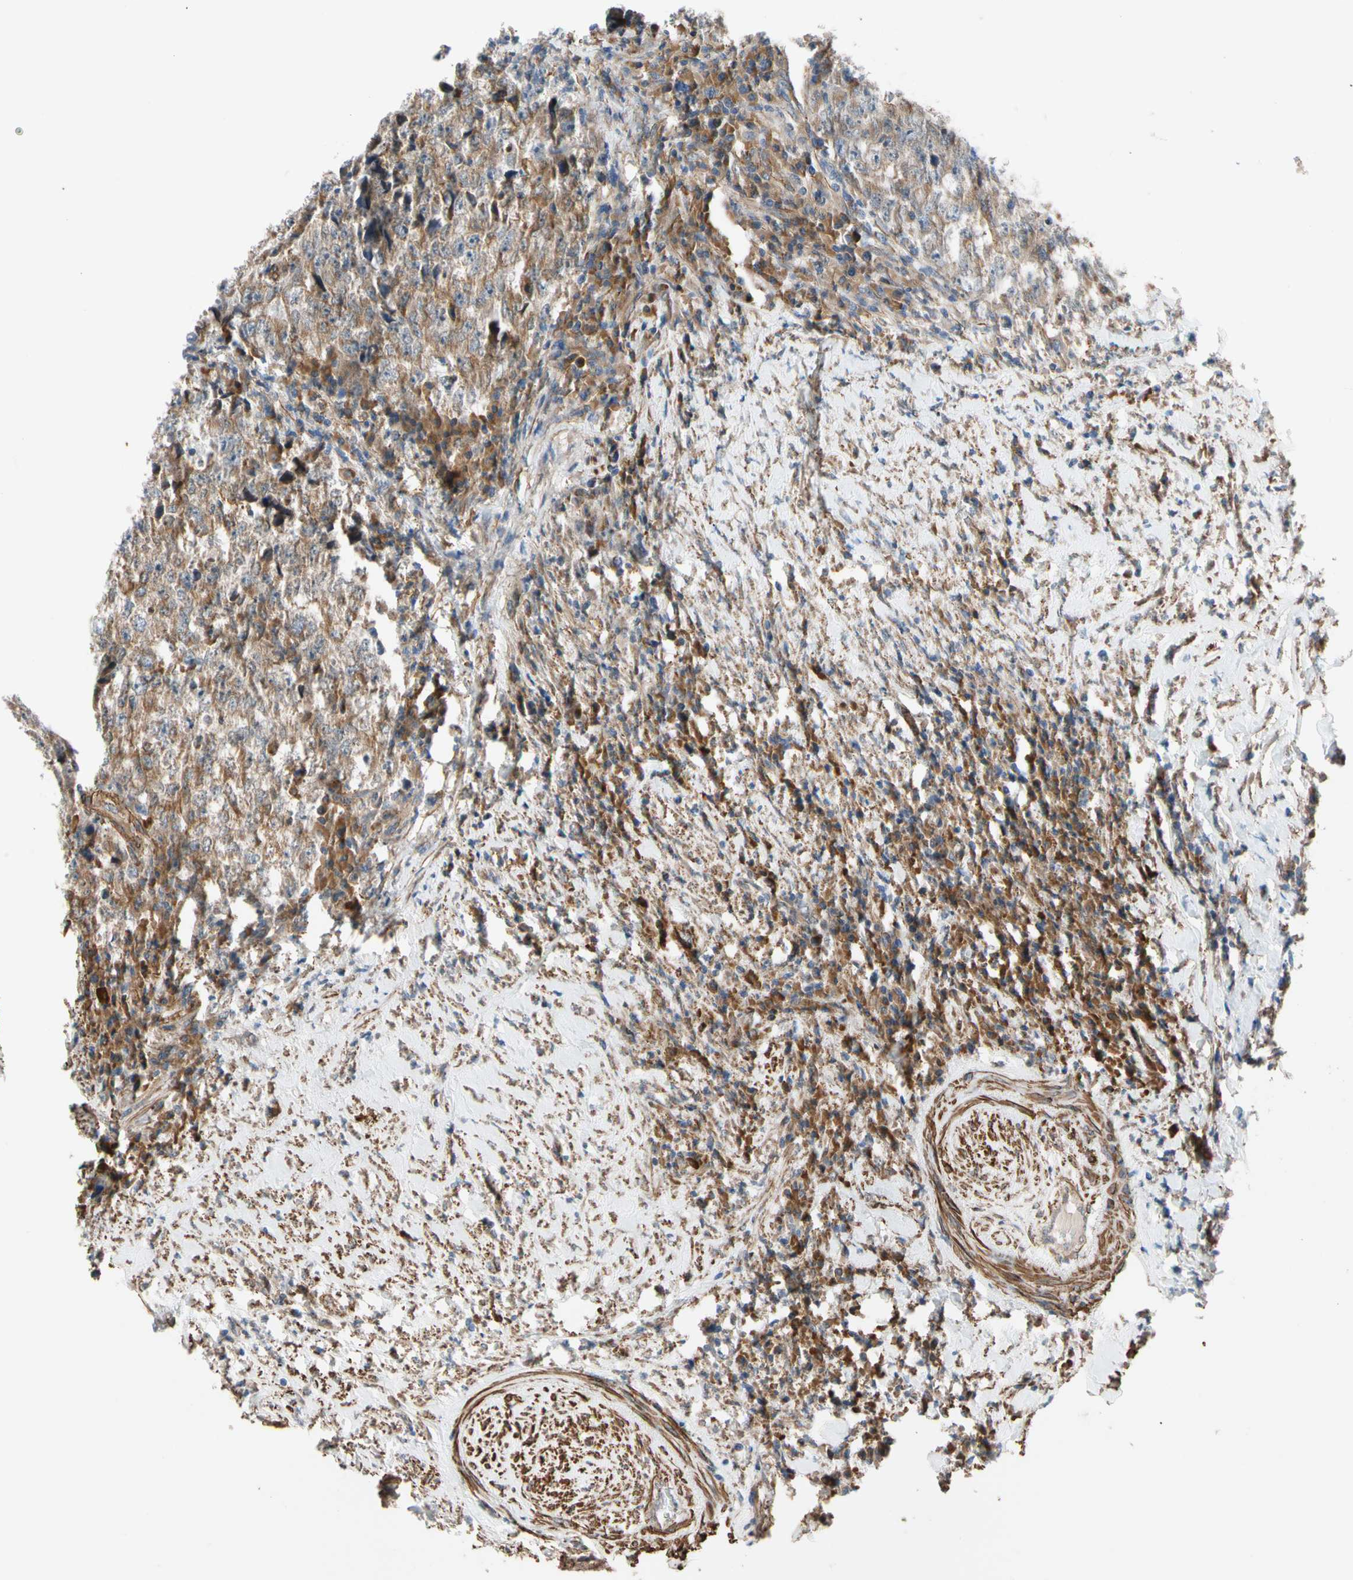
{"staining": {"intensity": "moderate", "quantity": ">75%", "location": "cytoplasmic/membranous"}, "tissue": "testis cancer", "cell_type": "Tumor cells", "image_type": "cancer", "snomed": [{"axis": "morphology", "description": "Necrosis, NOS"}, {"axis": "morphology", "description": "Carcinoma, Embryonal, NOS"}, {"axis": "topography", "description": "Testis"}], "caption": "Immunohistochemical staining of testis cancer (embryonal carcinoma) shows medium levels of moderate cytoplasmic/membranous protein positivity in about >75% of tumor cells.", "gene": "LIMK2", "patient": {"sex": "male", "age": 19}}